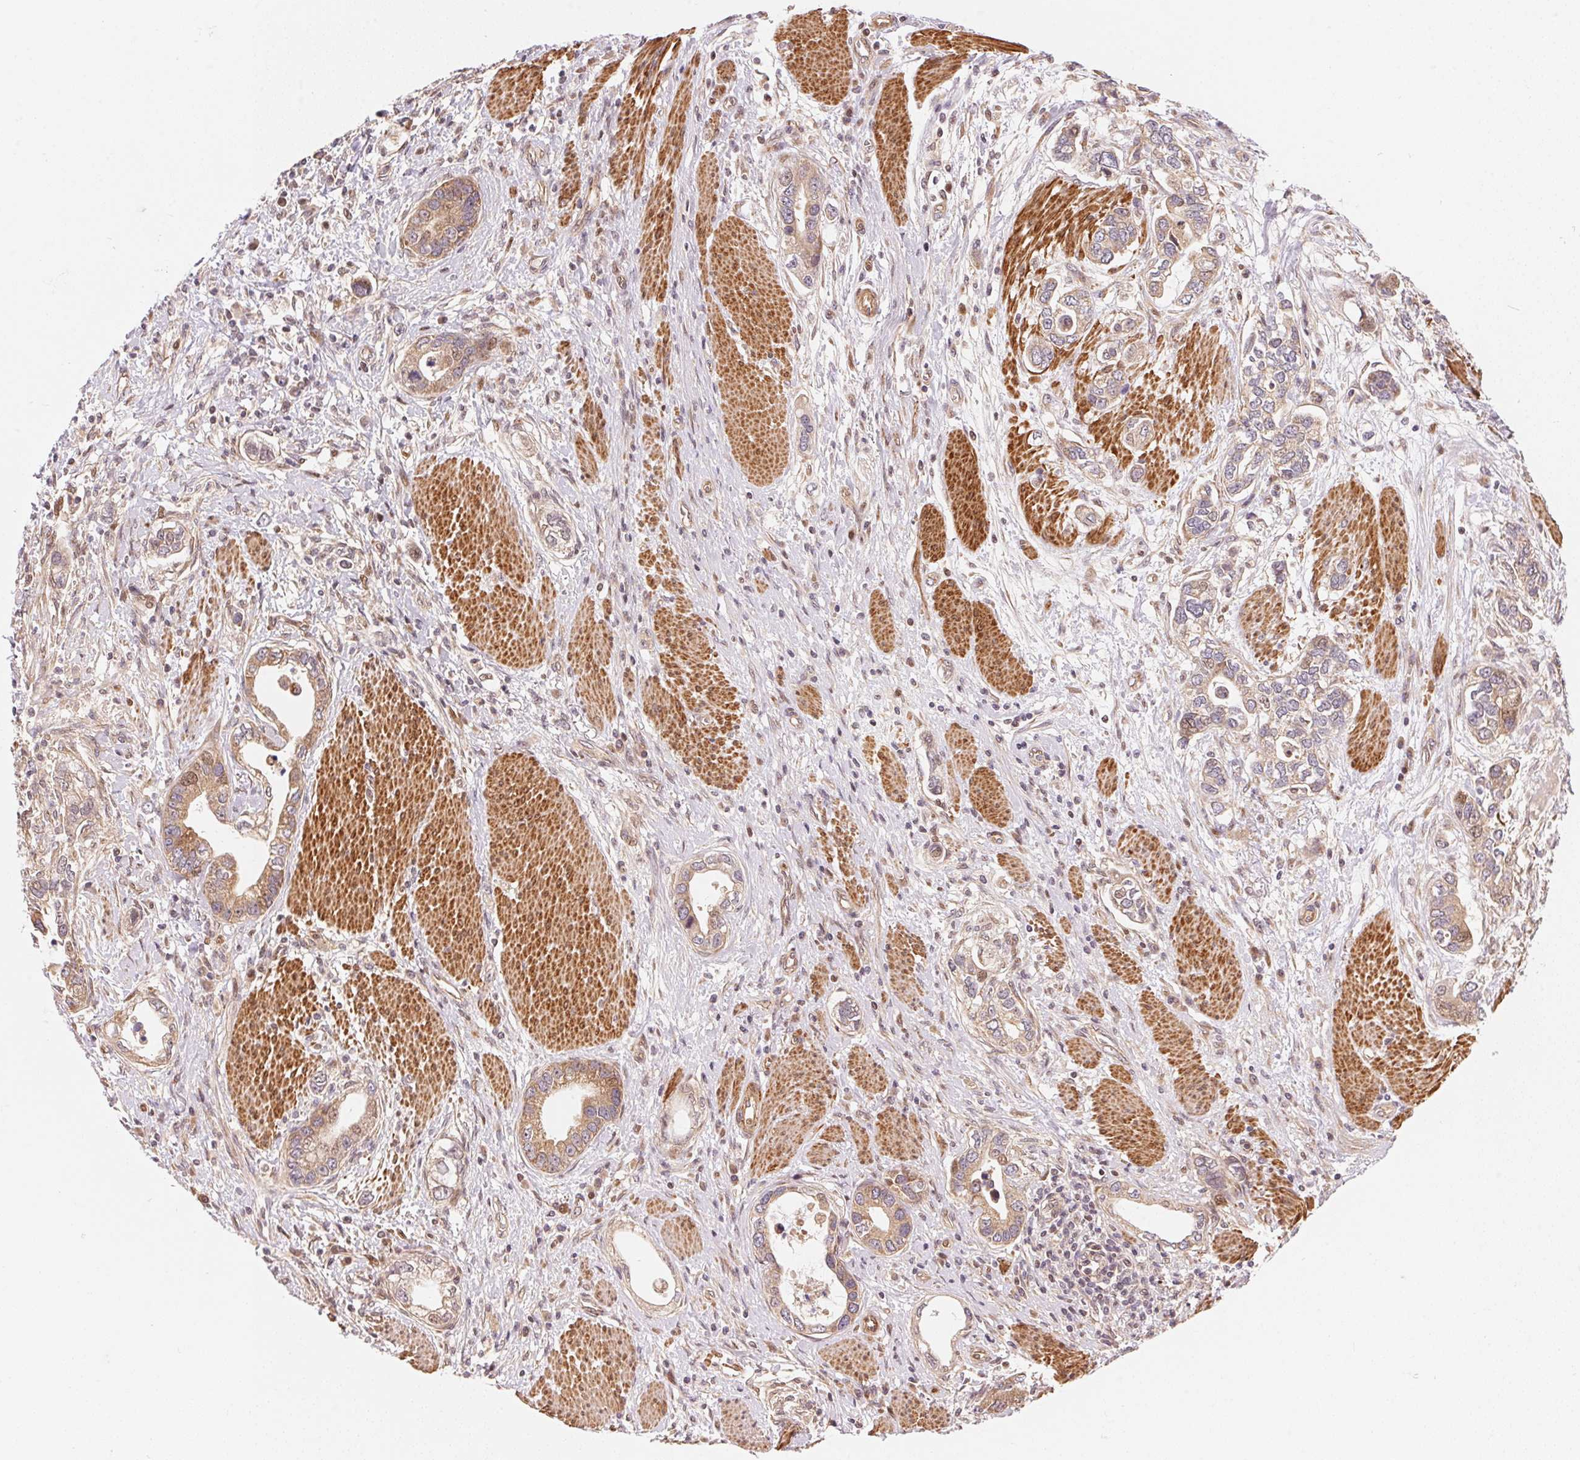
{"staining": {"intensity": "moderate", "quantity": "25%-75%", "location": "cytoplasmic/membranous"}, "tissue": "stomach cancer", "cell_type": "Tumor cells", "image_type": "cancer", "snomed": [{"axis": "morphology", "description": "Adenocarcinoma, NOS"}, {"axis": "topography", "description": "Stomach, lower"}], "caption": "Brown immunohistochemical staining in human stomach adenocarcinoma demonstrates moderate cytoplasmic/membranous expression in approximately 25%-75% of tumor cells.", "gene": "TNIP2", "patient": {"sex": "female", "age": 93}}